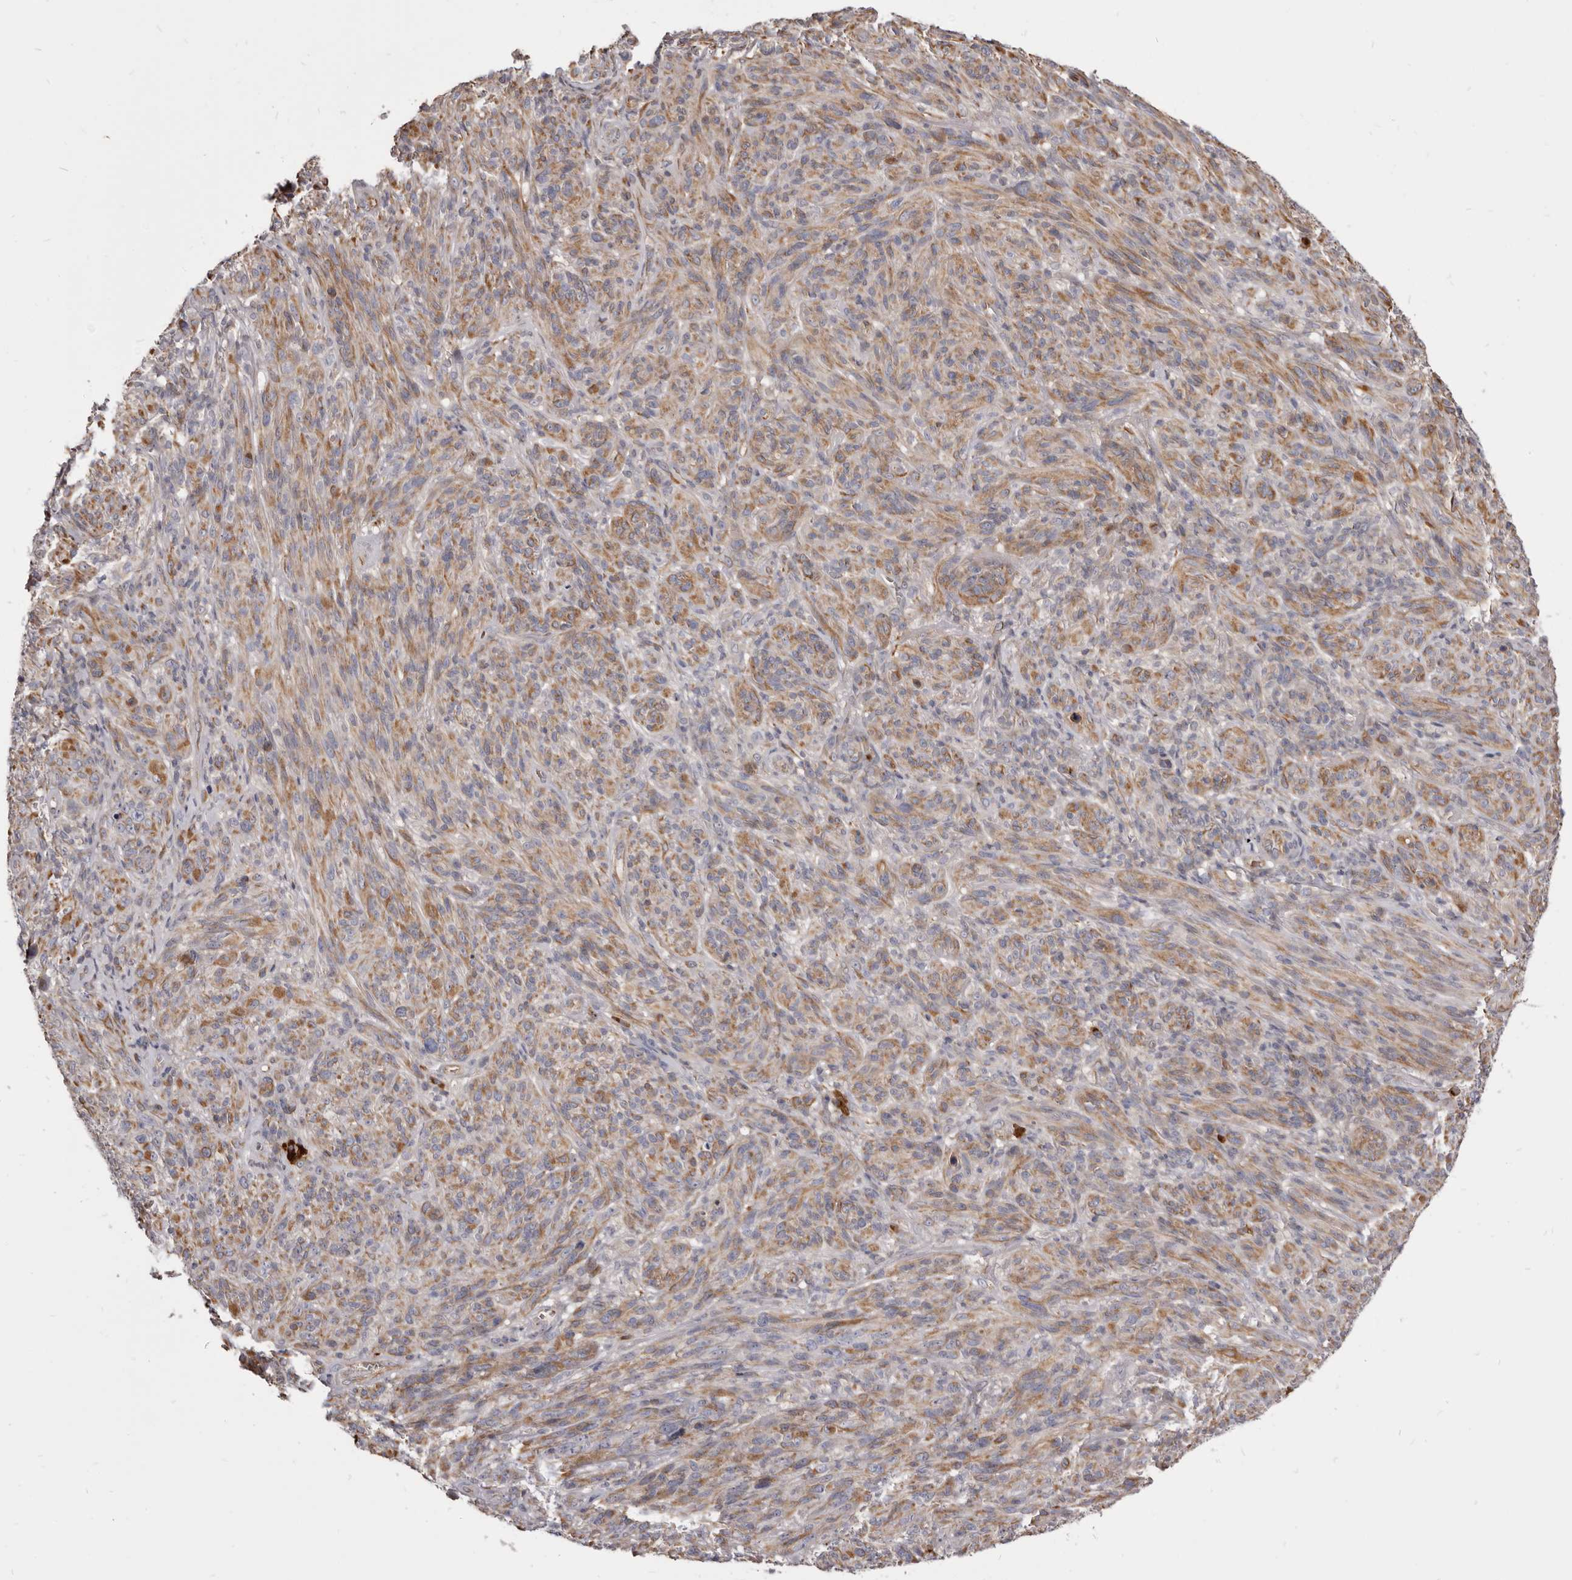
{"staining": {"intensity": "moderate", "quantity": ">75%", "location": "cytoplasmic/membranous"}, "tissue": "melanoma", "cell_type": "Tumor cells", "image_type": "cancer", "snomed": [{"axis": "morphology", "description": "Malignant melanoma, NOS"}, {"axis": "topography", "description": "Skin of head"}], "caption": "Immunohistochemistry micrograph of malignant melanoma stained for a protein (brown), which displays medium levels of moderate cytoplasmic/membranous expression in approximately >75% of tumor cells.", "gene": "FAS", "patient": {"sex": "male", "age": 96}}